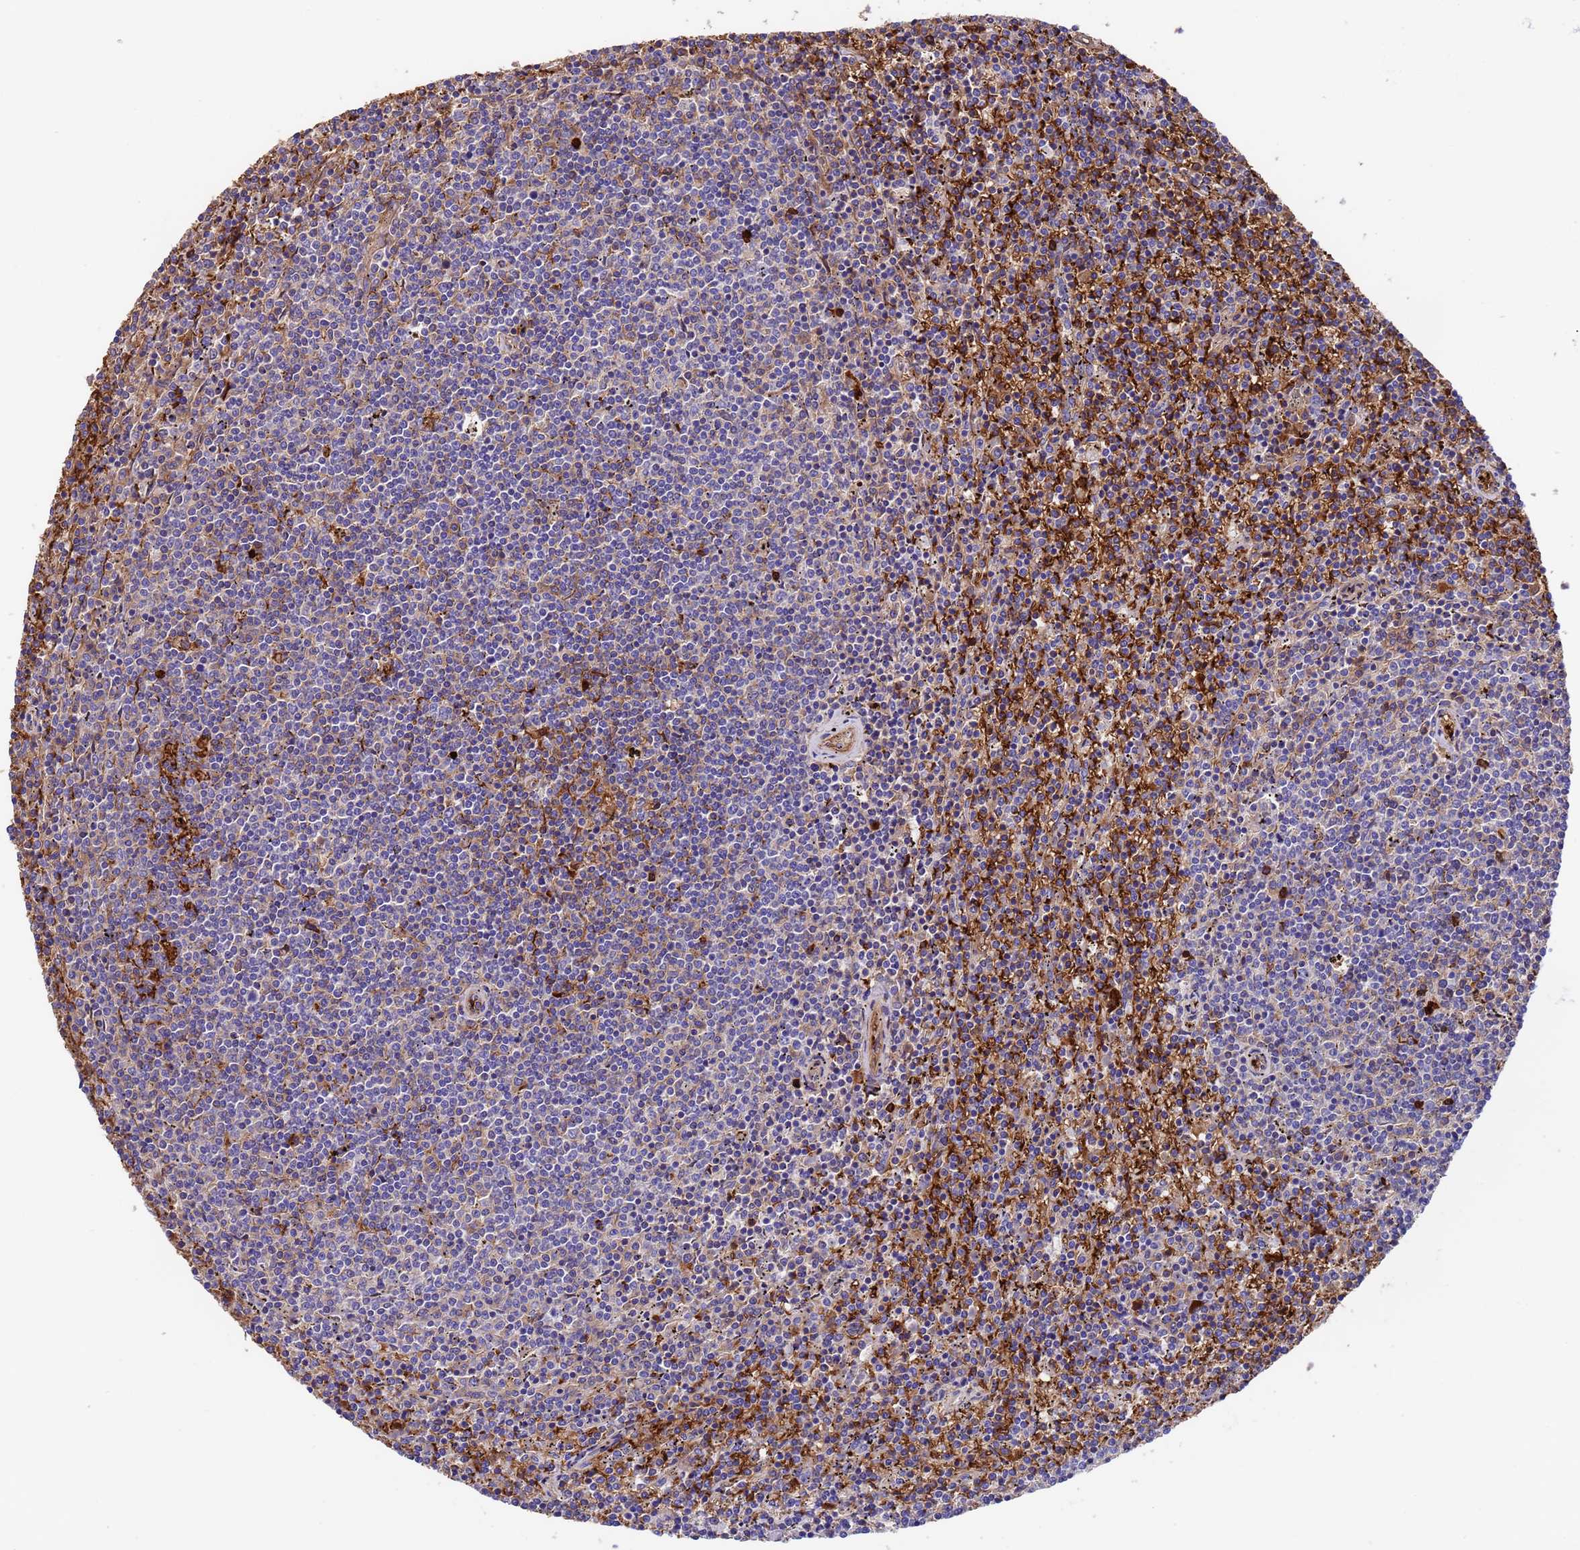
{"staining": {"intensity": "weak", "quantity": "<25%", "location": "cytoplasmic/membranous"}, "tissue": "lymphoma", "cell_type": "Tumor cells", "image_type": "cancer", "snomed": [{"axis": "morphology", "description": "Malignant lymphoma, non-Hodgkin's type, Low grade"}, {"axis": "topography", "description": "Spleen"}], "caption": "Immunohistochemistry (IHC) histopathology image of neoplastic tissue: lymphoma stained with DAB displays no significant protein expression in tumor cells.", "gene": "ELP6", "patient": {"sex": "female", "age": 50}}